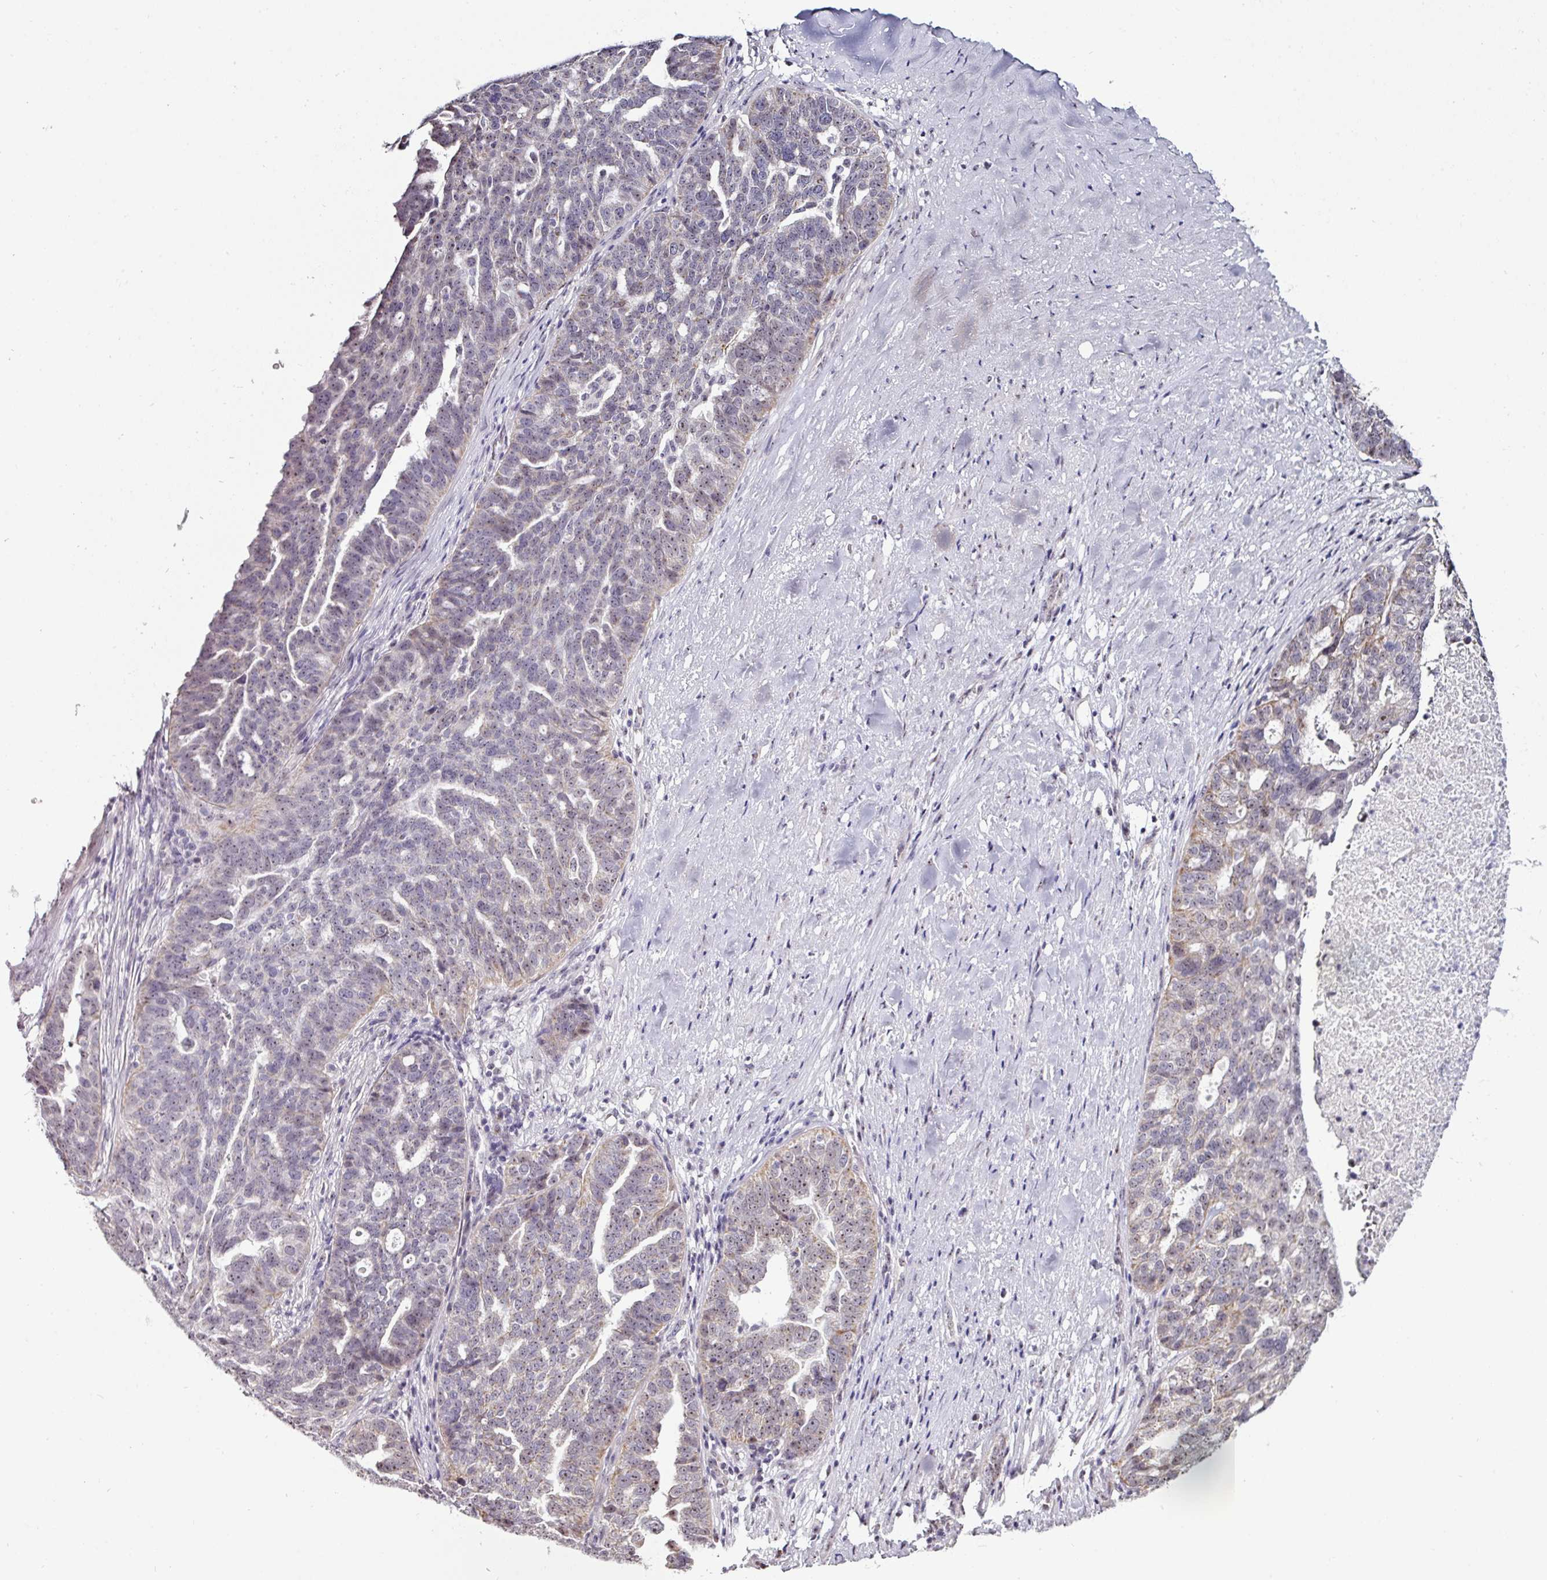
{"staining": {"intensity": "weak", "quantity": "<25%", "location": "nuclear"}, "tissue": "ovarian cancer", "cell_type": "Tumor cells", "image_type": "cancer", "snomed": [{"axis": "morphology", "description": "Cystadenocarcinoma, serous, NOS"}, {"axis": "topography", "description": "Ovary"}], "caption": "There is no significant positivity in tumor cells of serous cystadenocarcinoma (ovarian).", "gene": "NACC2", "patient": {"sex": "female", "age": 59}}